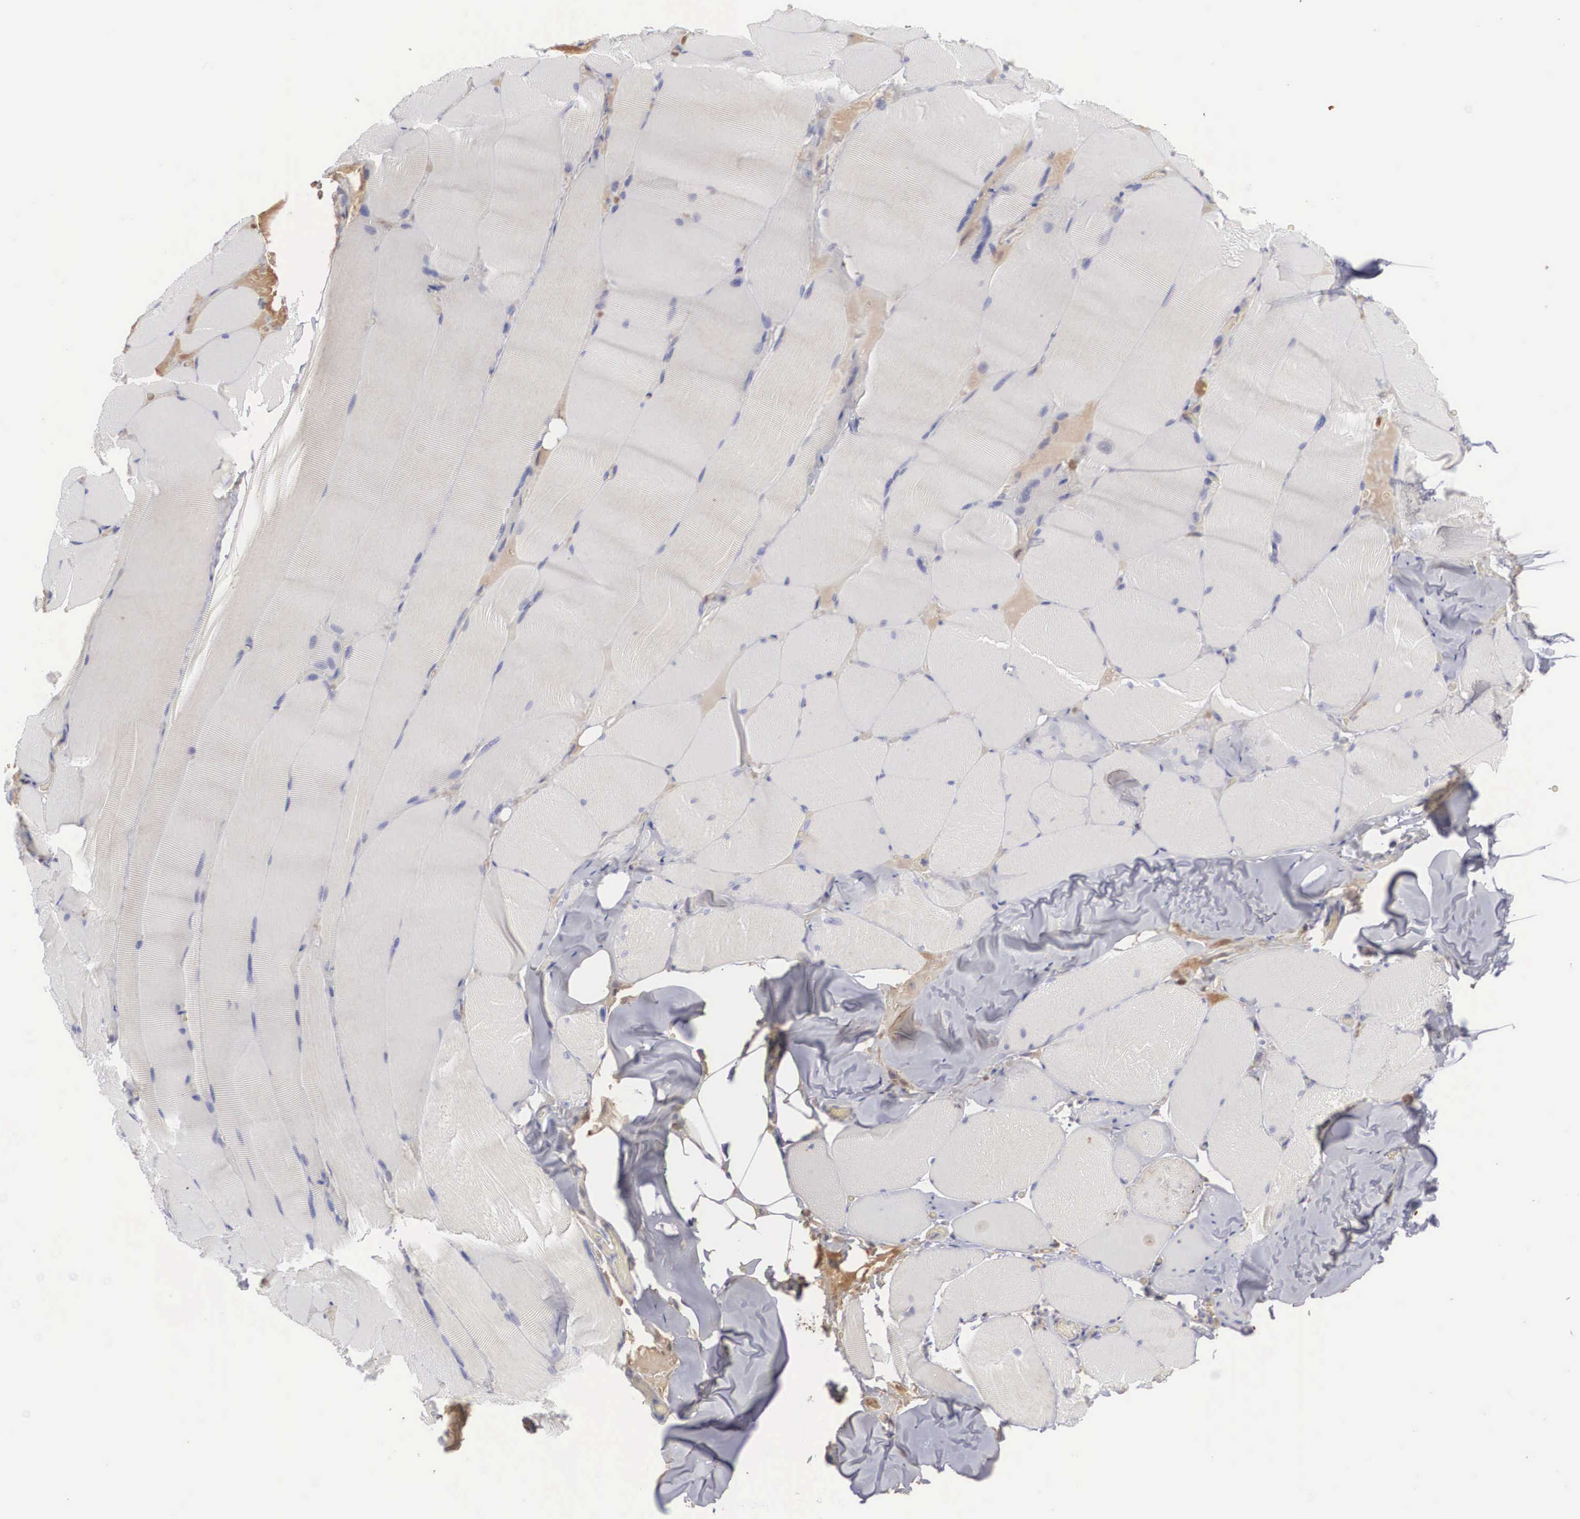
{"staining": {"intensity": "weak", "quantity": "<25%", "location": "cytoplasmic/membranous"}, "tissue": "skeletal muscle", "cell_type": "Myocytes", "image_type": "normal", "snomed": [{"axis": "morphology", "description": "Normal tissue, NOS"}, {"axis": "topography", "description": "Skeletal muscle"}], "caption": "Protein analysis of benign skeletal muscle reveals no significant positivity in myocytes.", "gene": "RBPJ", "patient": {"sex": "male", "age": 71}}